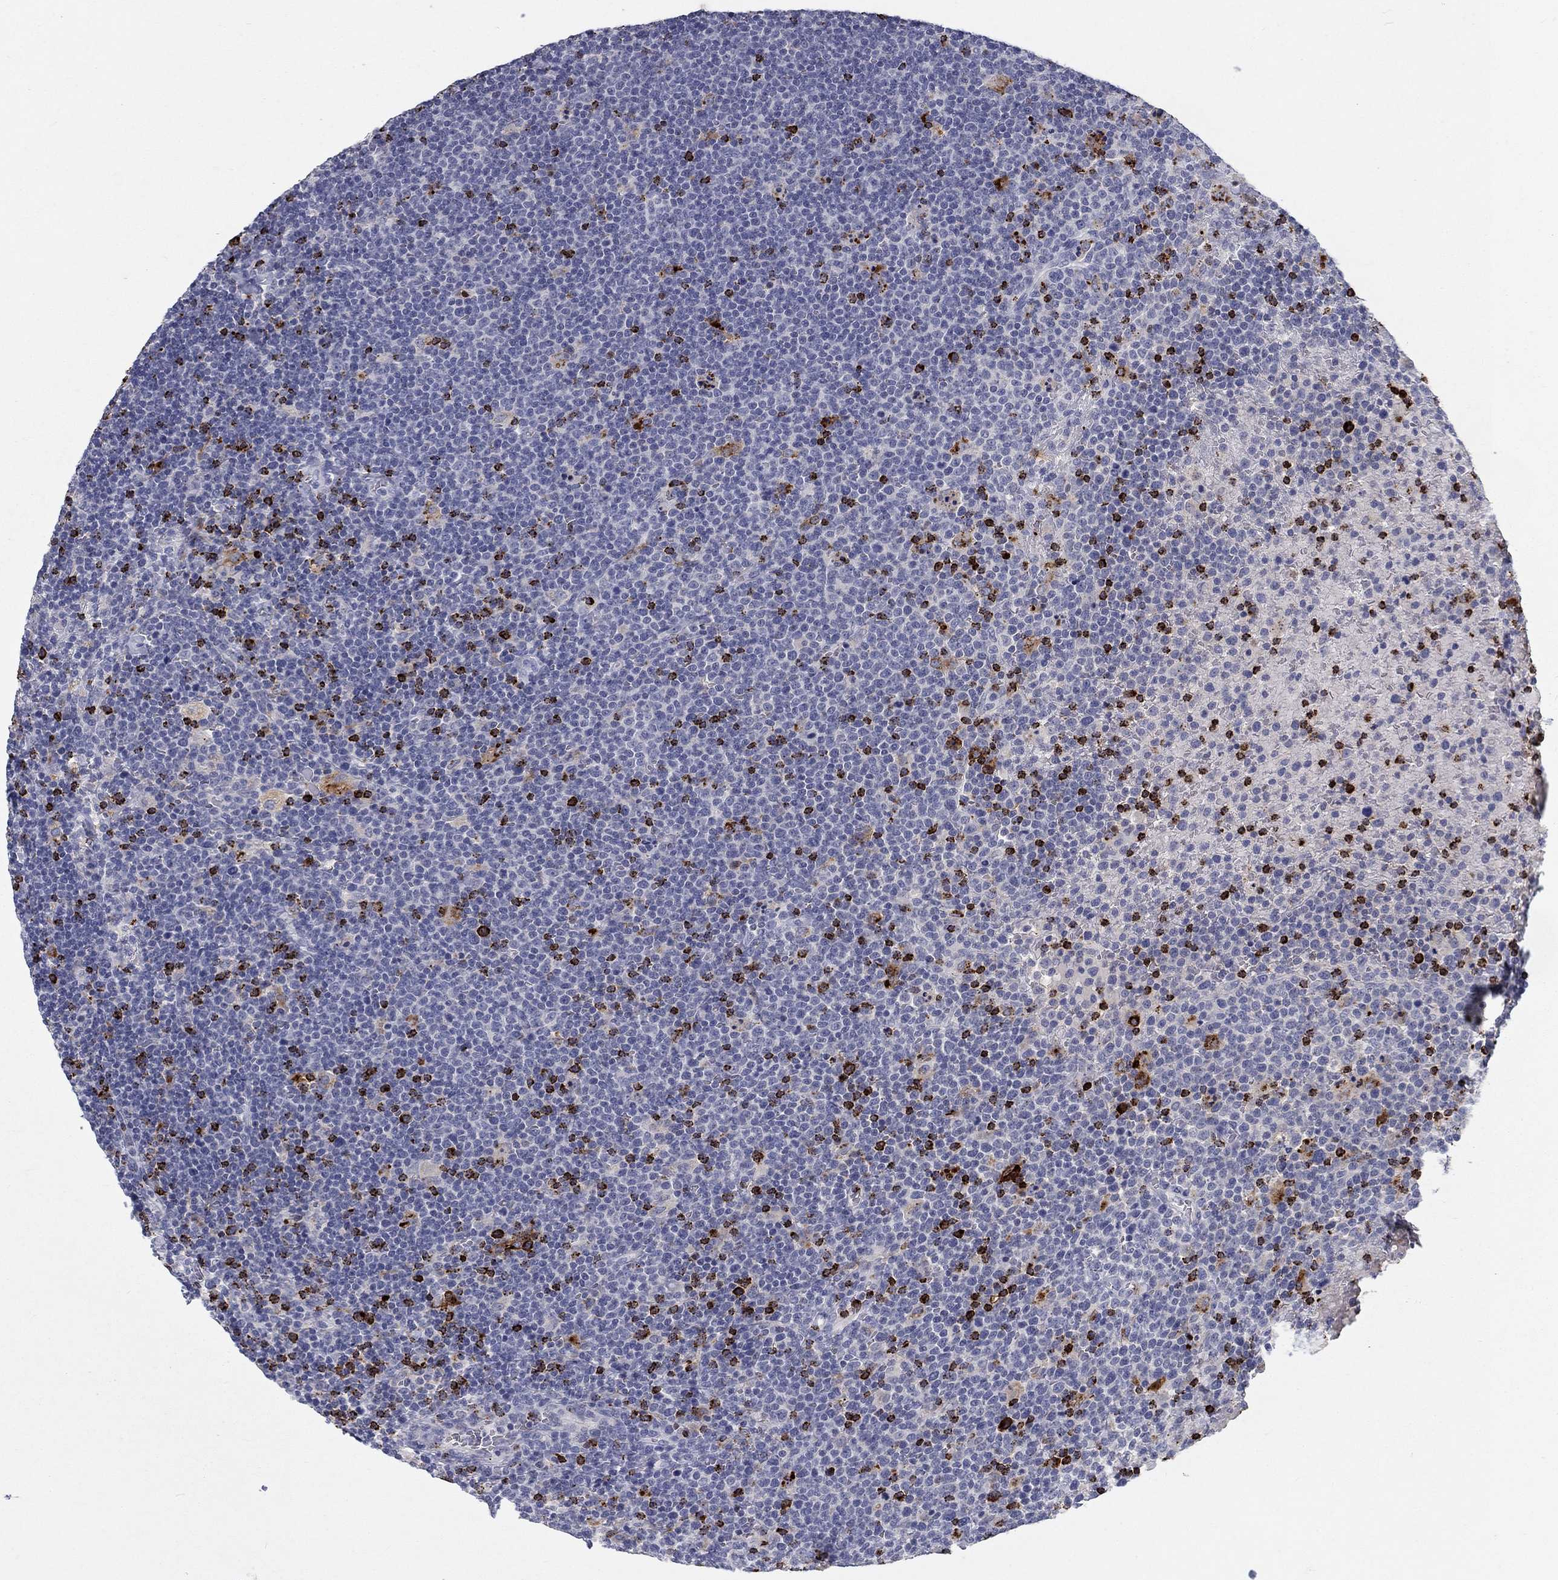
{"staining": {"intensity": "strong", "quantity": "25%-75%", "location": "cytoplasmic/membranous"}, "tissue": "lymphoma", "cell_type": "Tumor cells", "image_type": "cancer", "snomed": [{"axis": "morphology", "description": "Malignant lymphoma, non-Hodgkin's type, High grade"}, {"axis": "topography", "description": "Lymph node"}], "caption": "Lymphoma stained for a protein (brown) displays strong cytoplasmic/membranous positive staining in approximately 25%-75% of tumor cells.", "gene": "GZMA", "patient": {"sex": "male", "age": 61}}